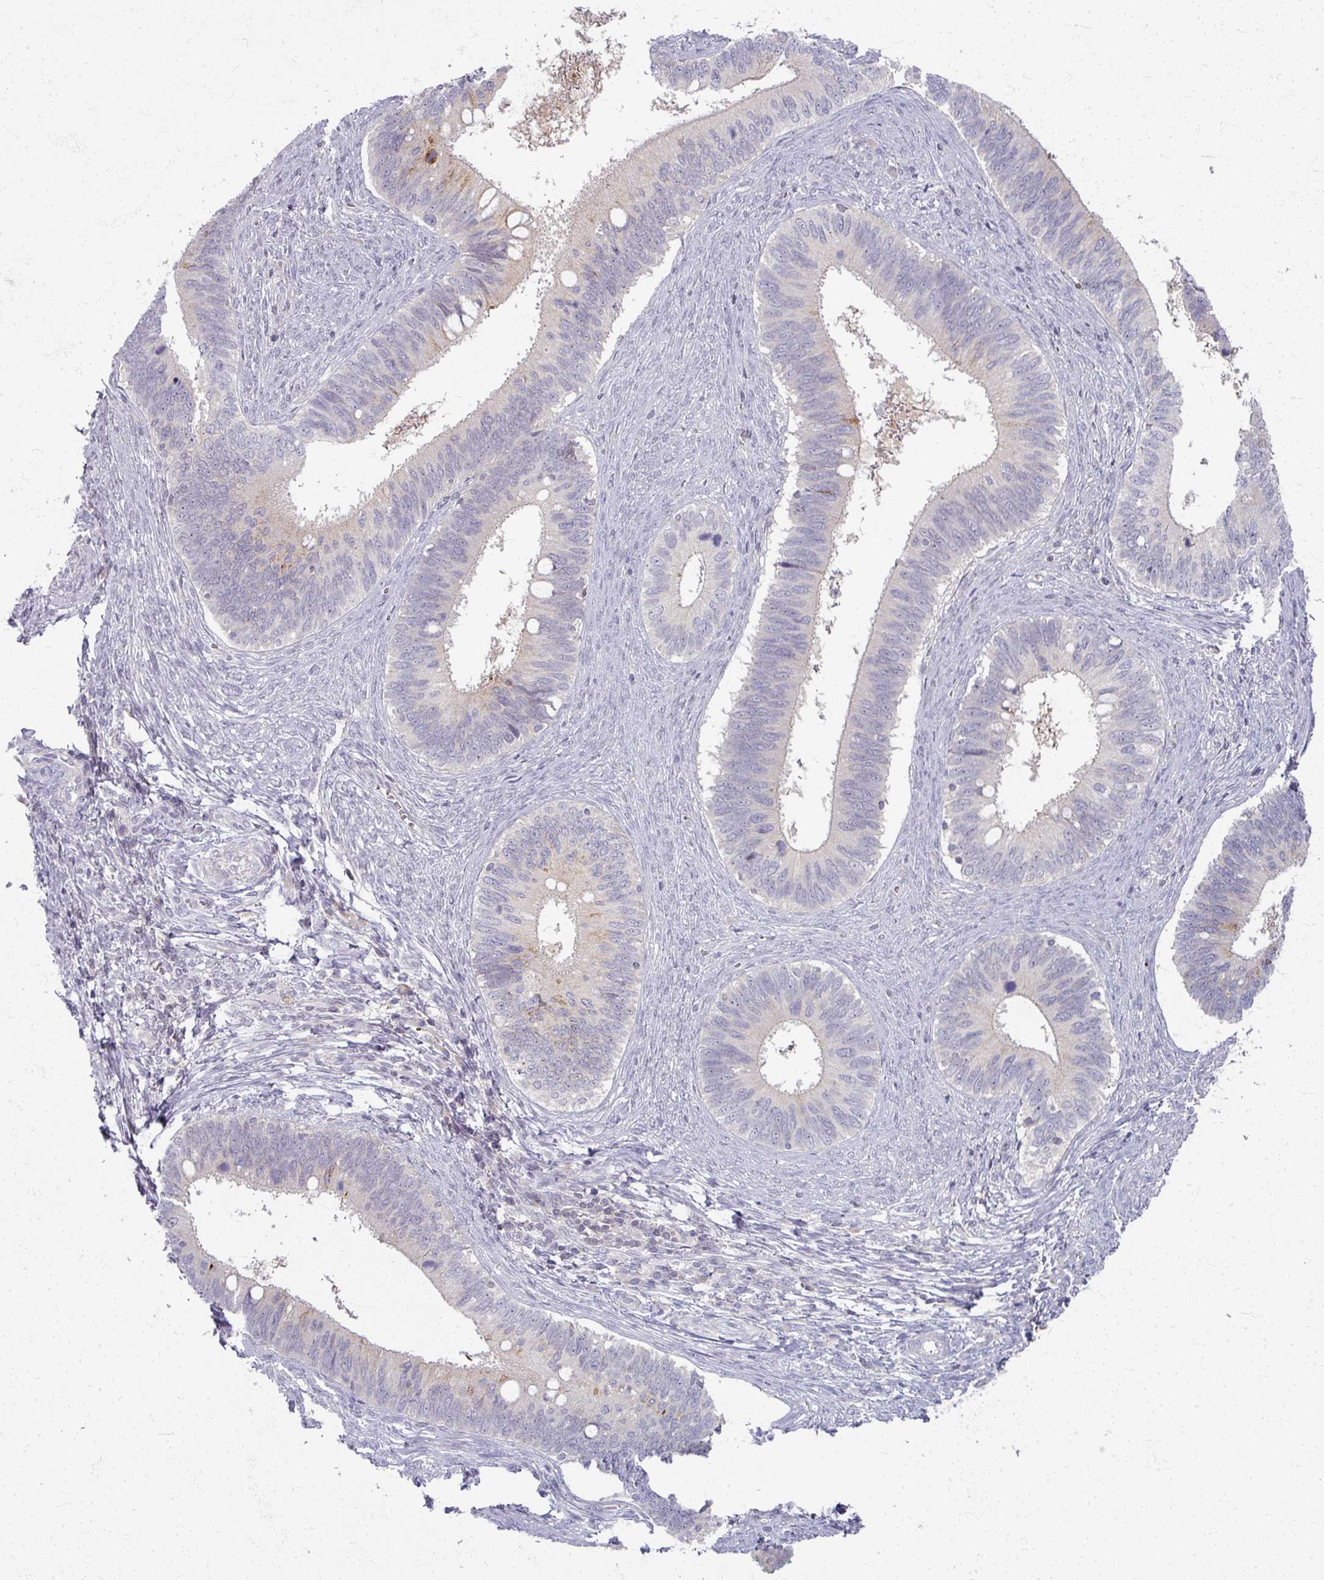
{"staining": {"intensity": "negative", "quantity": "none", "location": "none"}, "tissue": "cervical cancer", "cell_type": "Tumor cells", "image_type": "cancer", "snomed": [{"axis": "morphology", "description": "Adenocarcinoma, NOS"}, {"axis": "topography", "description": "Cervix"}], "caption": "High magnification brightfield microscopy of cervical cancer stained with DAB (brown) and counterstained with hematoxylin (blue): tumor cells show no significant positivity.", "gene": "TTLL7", "patient": {"sex": "female", "age": 42}}